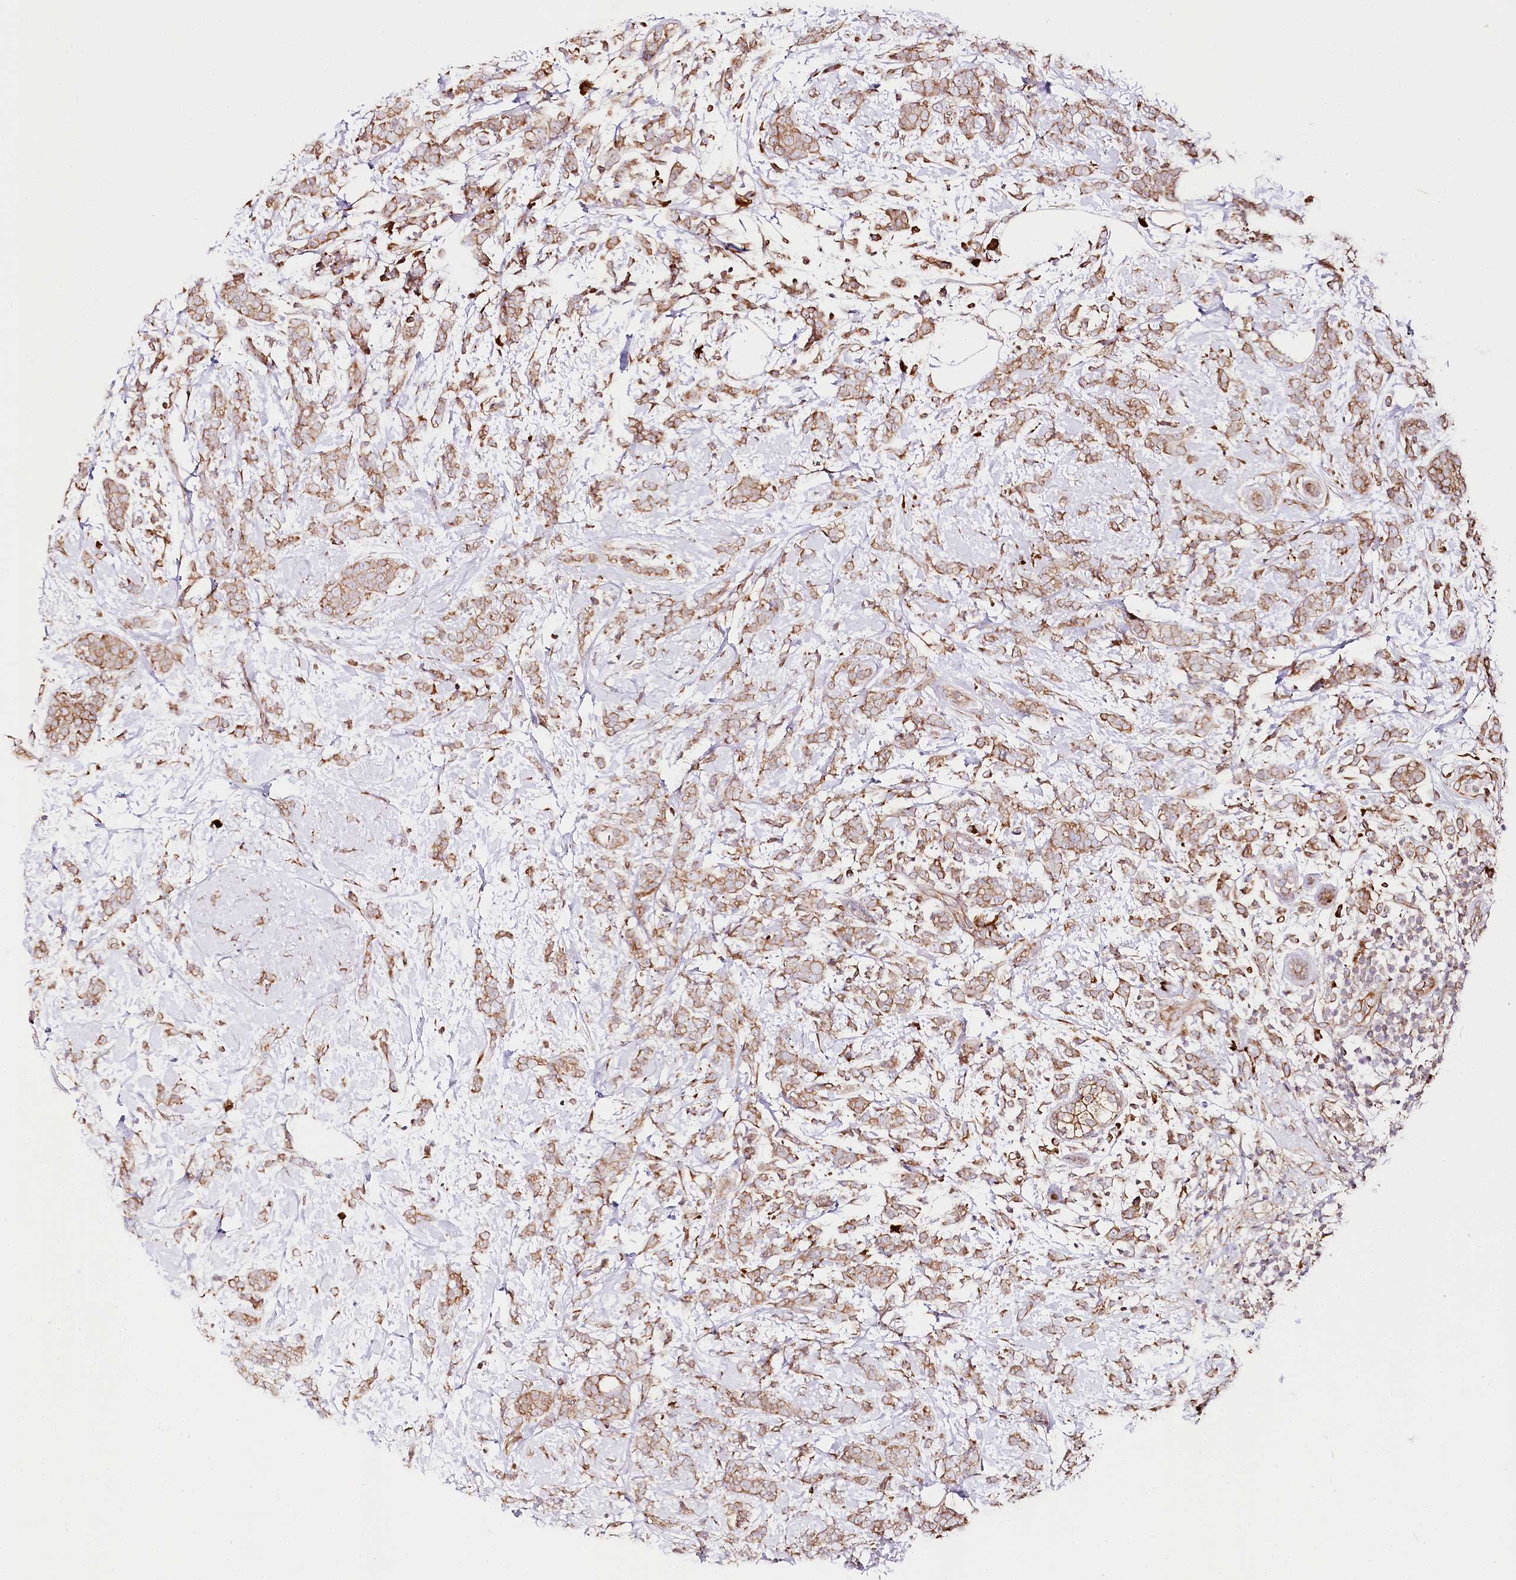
{"staining": {"intensity": "moderate", "quantity": ">75%", "location": "cytoplasmic/membranous"}, "tissue": "breast cancer", "cell_type": "Tumor cells", "image_type": "cancer", "snomed": [{"axis": "morphology", "description": "Lobular carcinoma"}, {"axis": "topography", "description": "Breast"}], "caption": "Tumor cells exhibit medium levels of moderate cytoplasmic/membranous staining in about >75% of cells in human breast cancer (lobular carcinoma).", "gene": "CNPY2", "patient": {"sex": "female", "age": 58}}